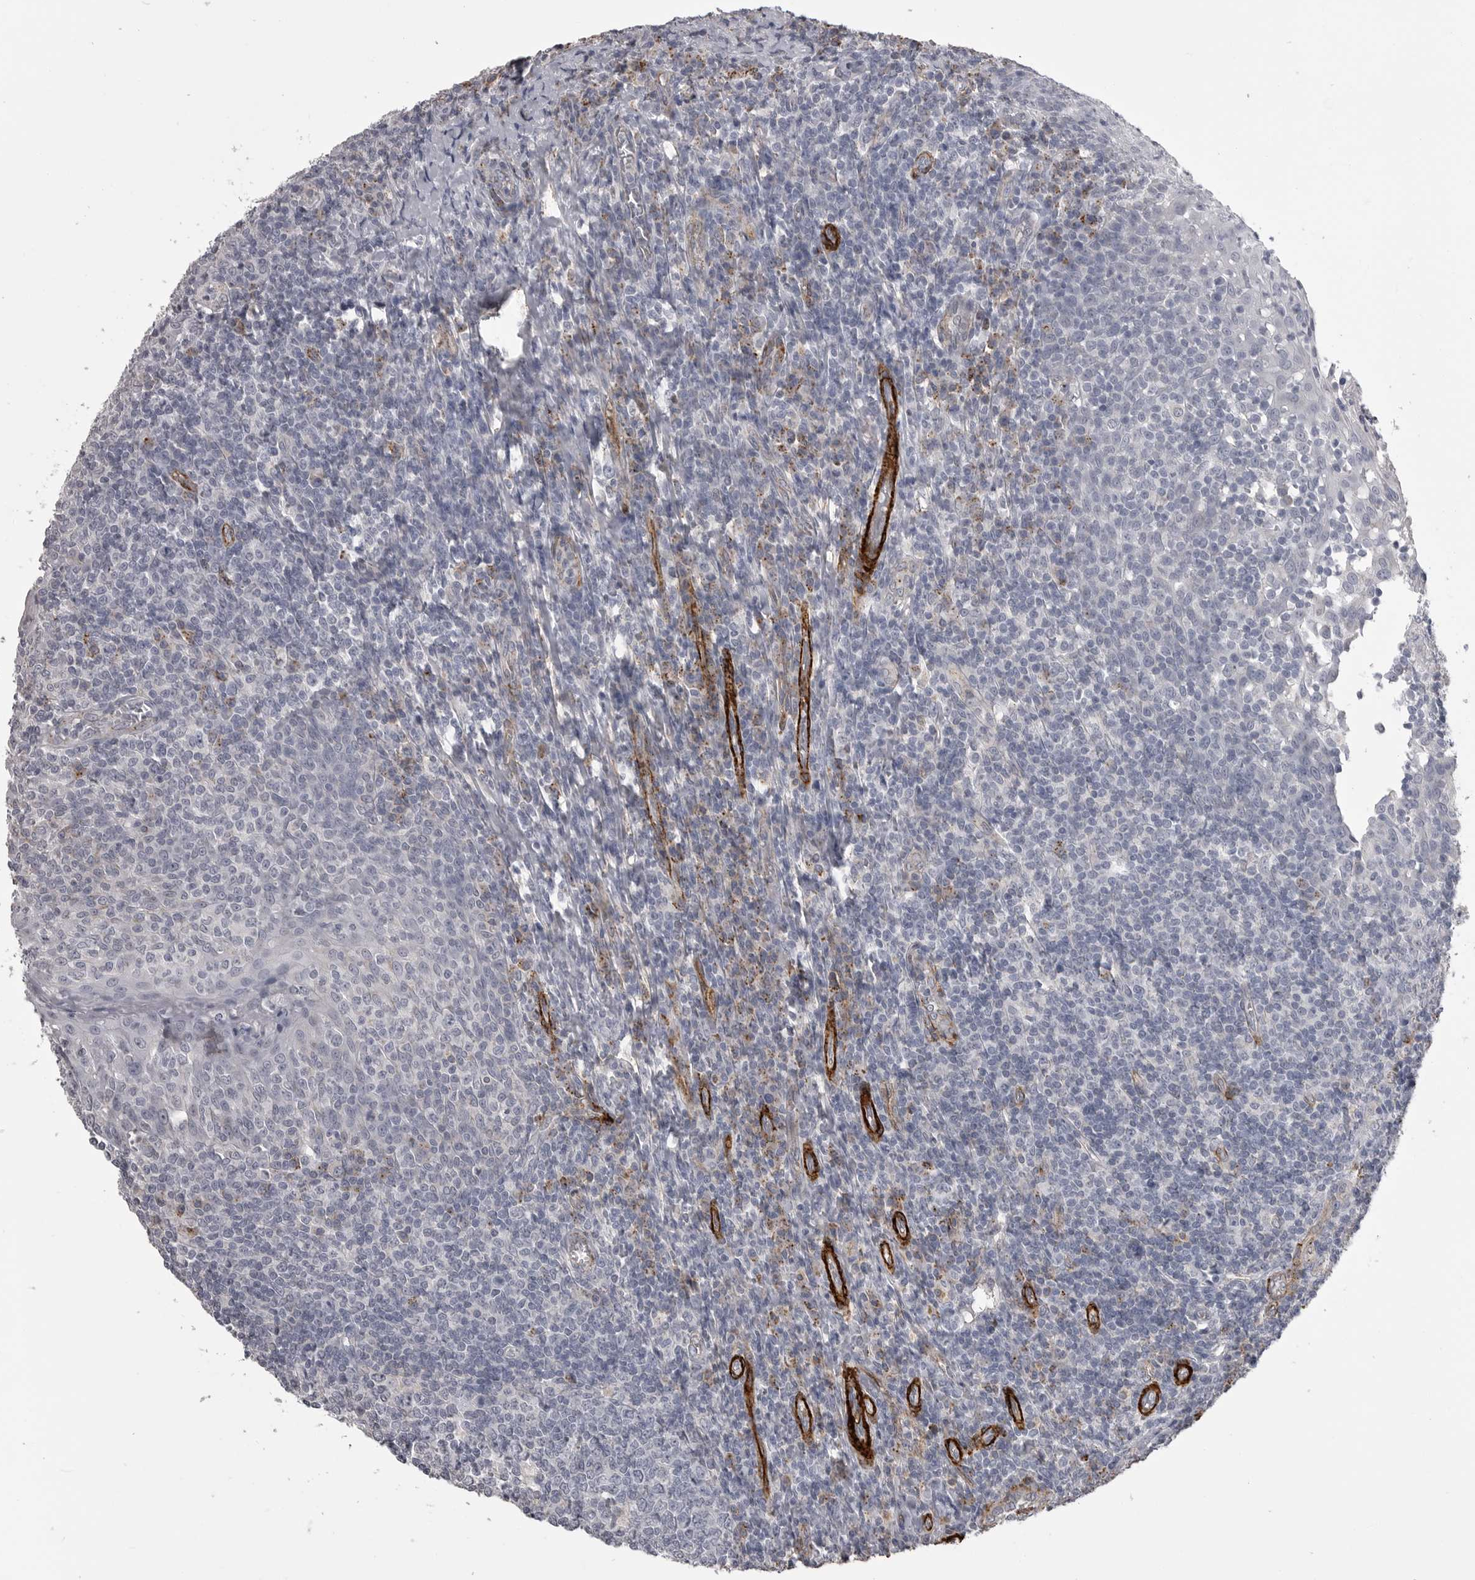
{"staining": {"intensity": "moderate", "quantity": "<25%", "location": "cytoplasmic/membranous"}, "tissue": "tonsil", "cell_type": "Germinal center cells", "image_type": "normal", "snomed": [{"axis": "morphology", "description": "Normal tissue, NOS"}, {"axis": "topography", "description": "Tonsil"}], "caption": "An immunohistochemistry micrograph of unremarkable tissue is shown. Protein staining in brown highlights moderate cytoplasmic/membranous positivity in tonsil within germinal center cells.", "gene": "AOC3", "patient": {"sex": "female", "age": 19}}